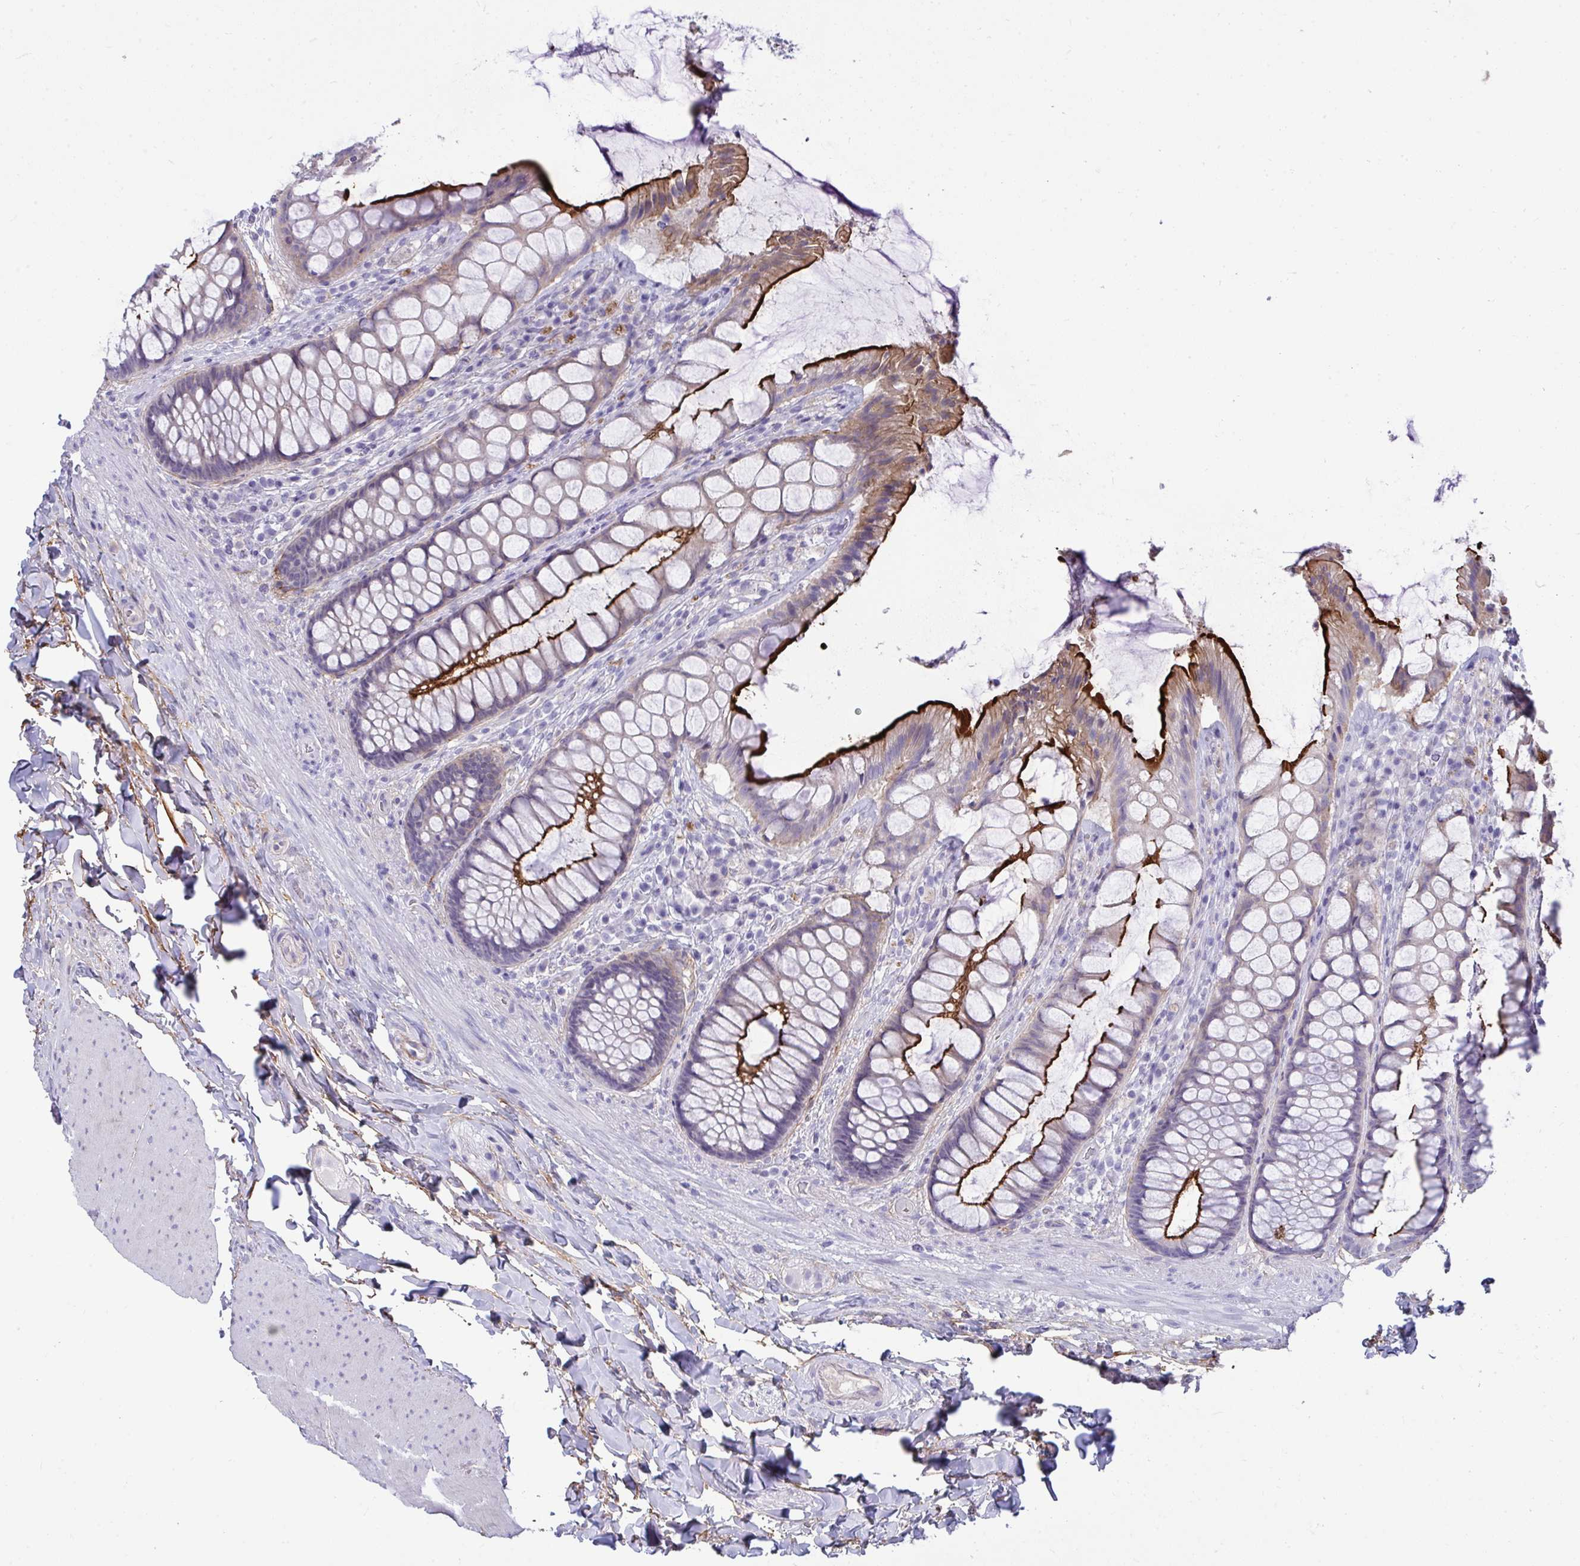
{"staining": {"intensity": "strong", "quantity": "25%-75%", "location": "cytoplasmic/membranous"}, "tissue": "rectum", "cell_type": "Glandular cells", "image_type": "normal", "snomed": [{"axis": "morphology", "description": "Normal tissue, NOS"}, {"axis": "topography", "description": "Rectum"}], "caption": "Rectum stained with immunohistochemistry (IHC) exhibits strong cytoplasmic/membranous expression in approximately 25%-75% of glandular cells.", "gene": "PIGZ", "patient": {"sex": "female", "age": 58}}